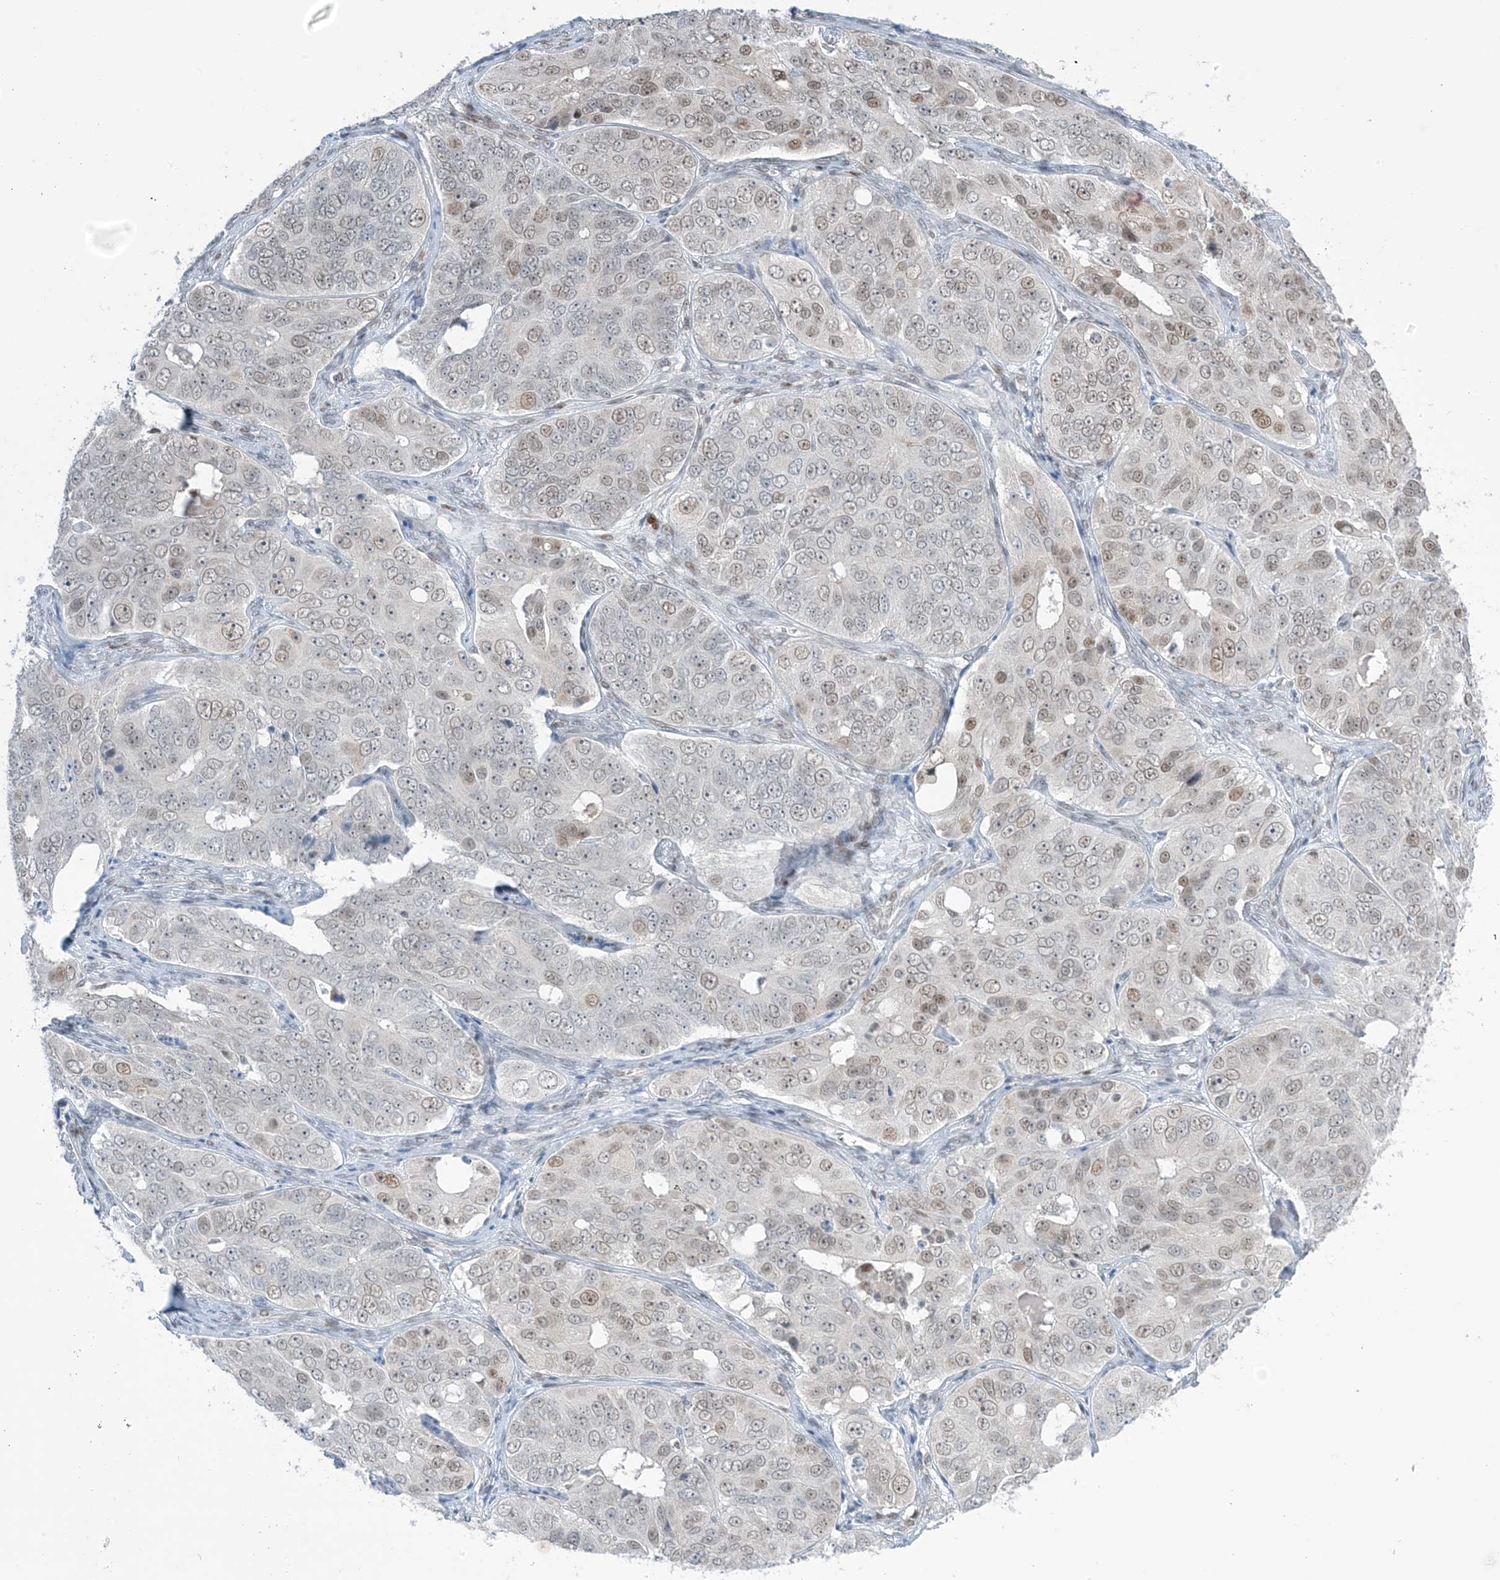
{"staining": {"intensity": "moderate", "quantity": "<25%", "location": "nuclear"}, "tissue": "ovarian cancer", "cell_type": "Tumor cells", "image_type": "cancer", "snomed": [{"axis": "morphology", "description": "Carcinoma, endometroid"}, {"axis": "topography", "description": "Ovary"}], "caption": "Human ovarian cancer stained with a brown dye shows moderate nuclear positive expression in about <25% of tumor cells.", "gene": "TFPT", "patient": {"sex": "female", "age": 51}}